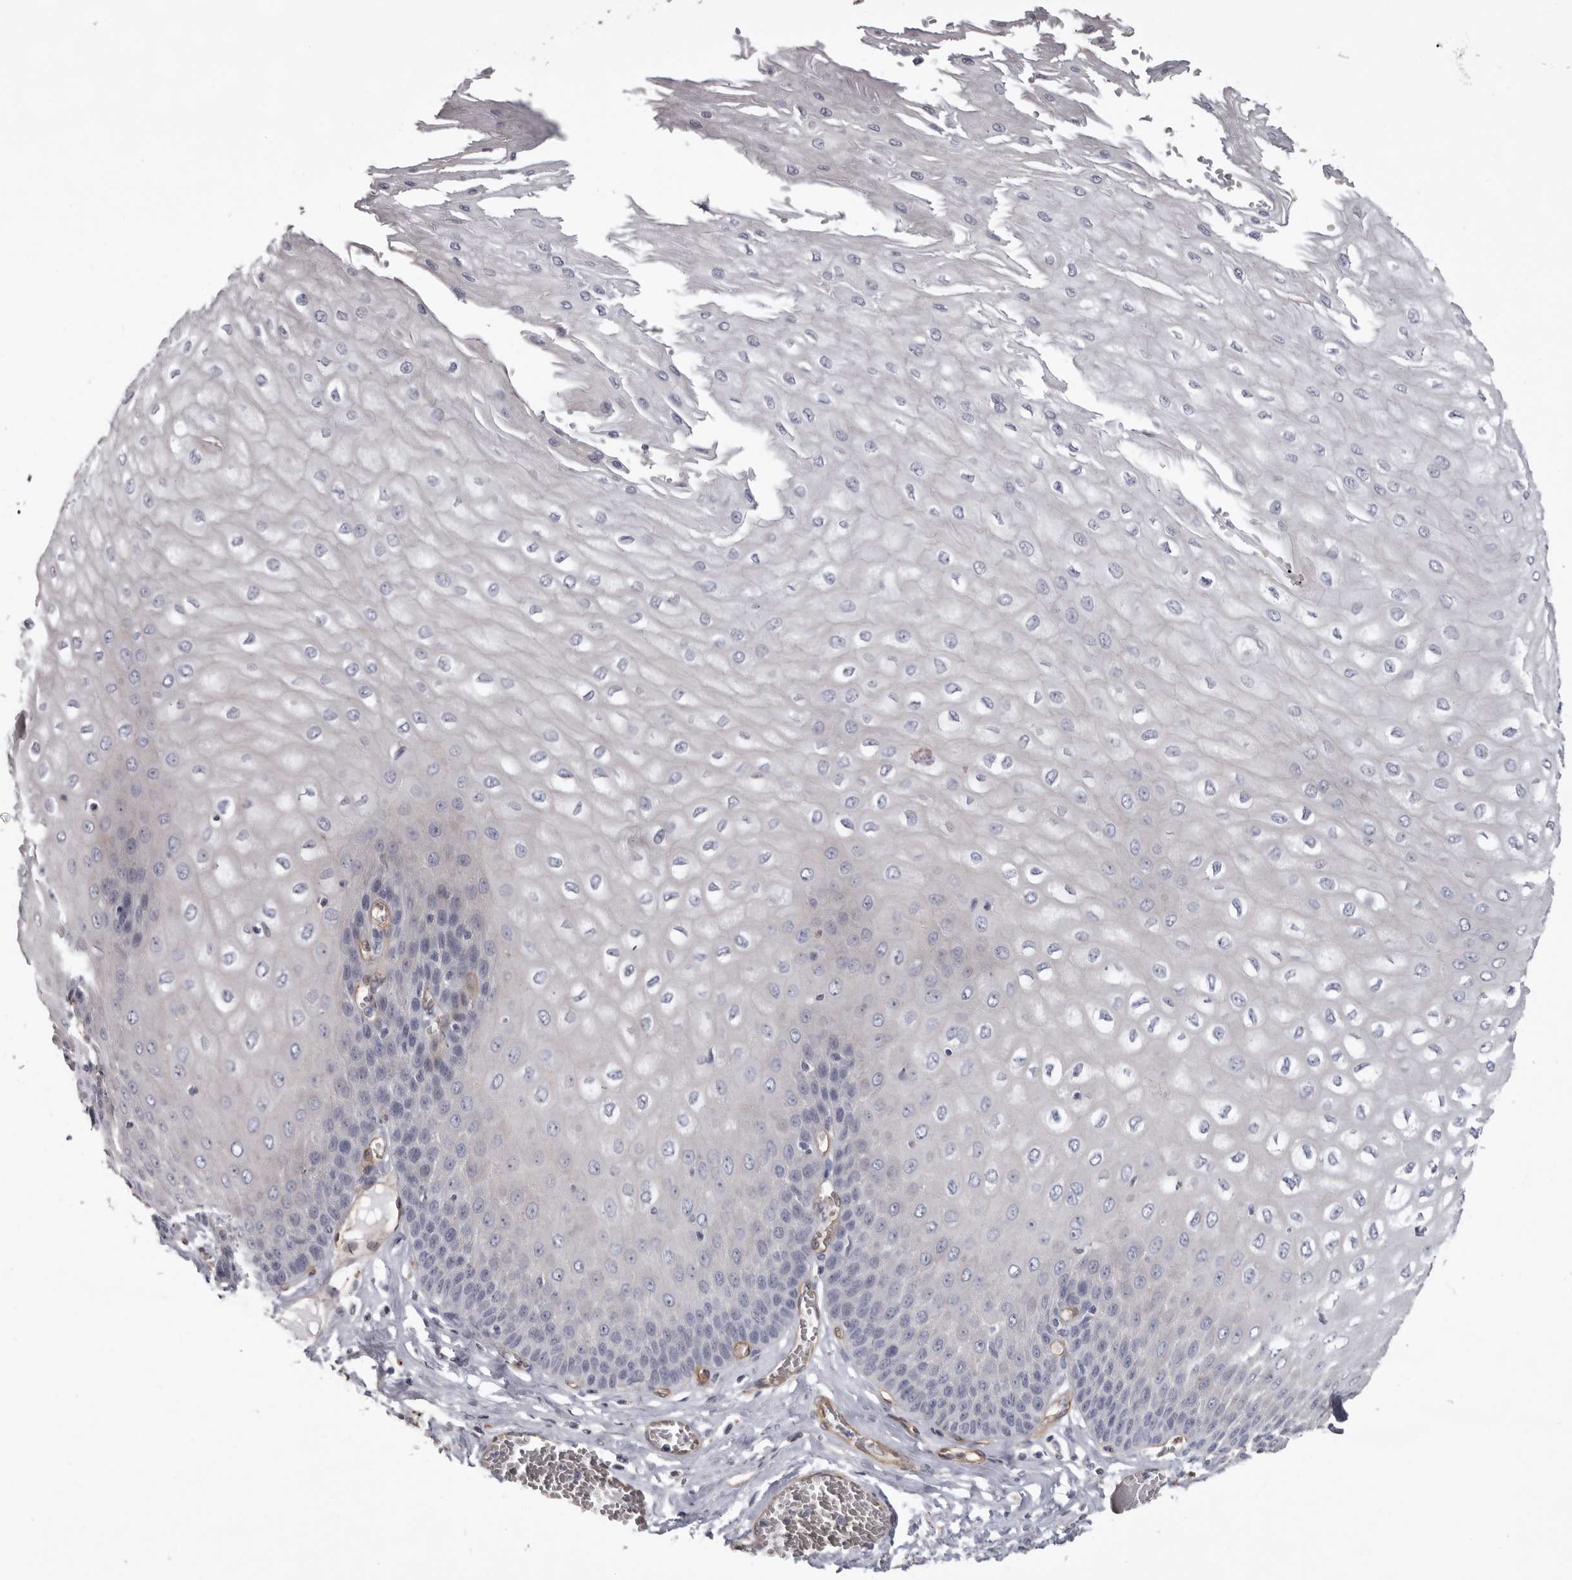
{"staining": {"intensity": "negative", "quantity": "none", "location": "none"}, "tissue": "esophagus", "cell_type": "Squamous epithelial cells", "image_type": "normal", "snomed": [{"axis": "morphology", "description": "Normal tissue, NOS"}, {"axis": "topography", "description": "Esophagus"}], "caption": "There is no significant positivity in squamous epithelial cells of esophagus. (IHC, brightfield microscopy, high magnification).", "gene": "ADGRL4", "patient": {"sex": "male", "age": 60}}